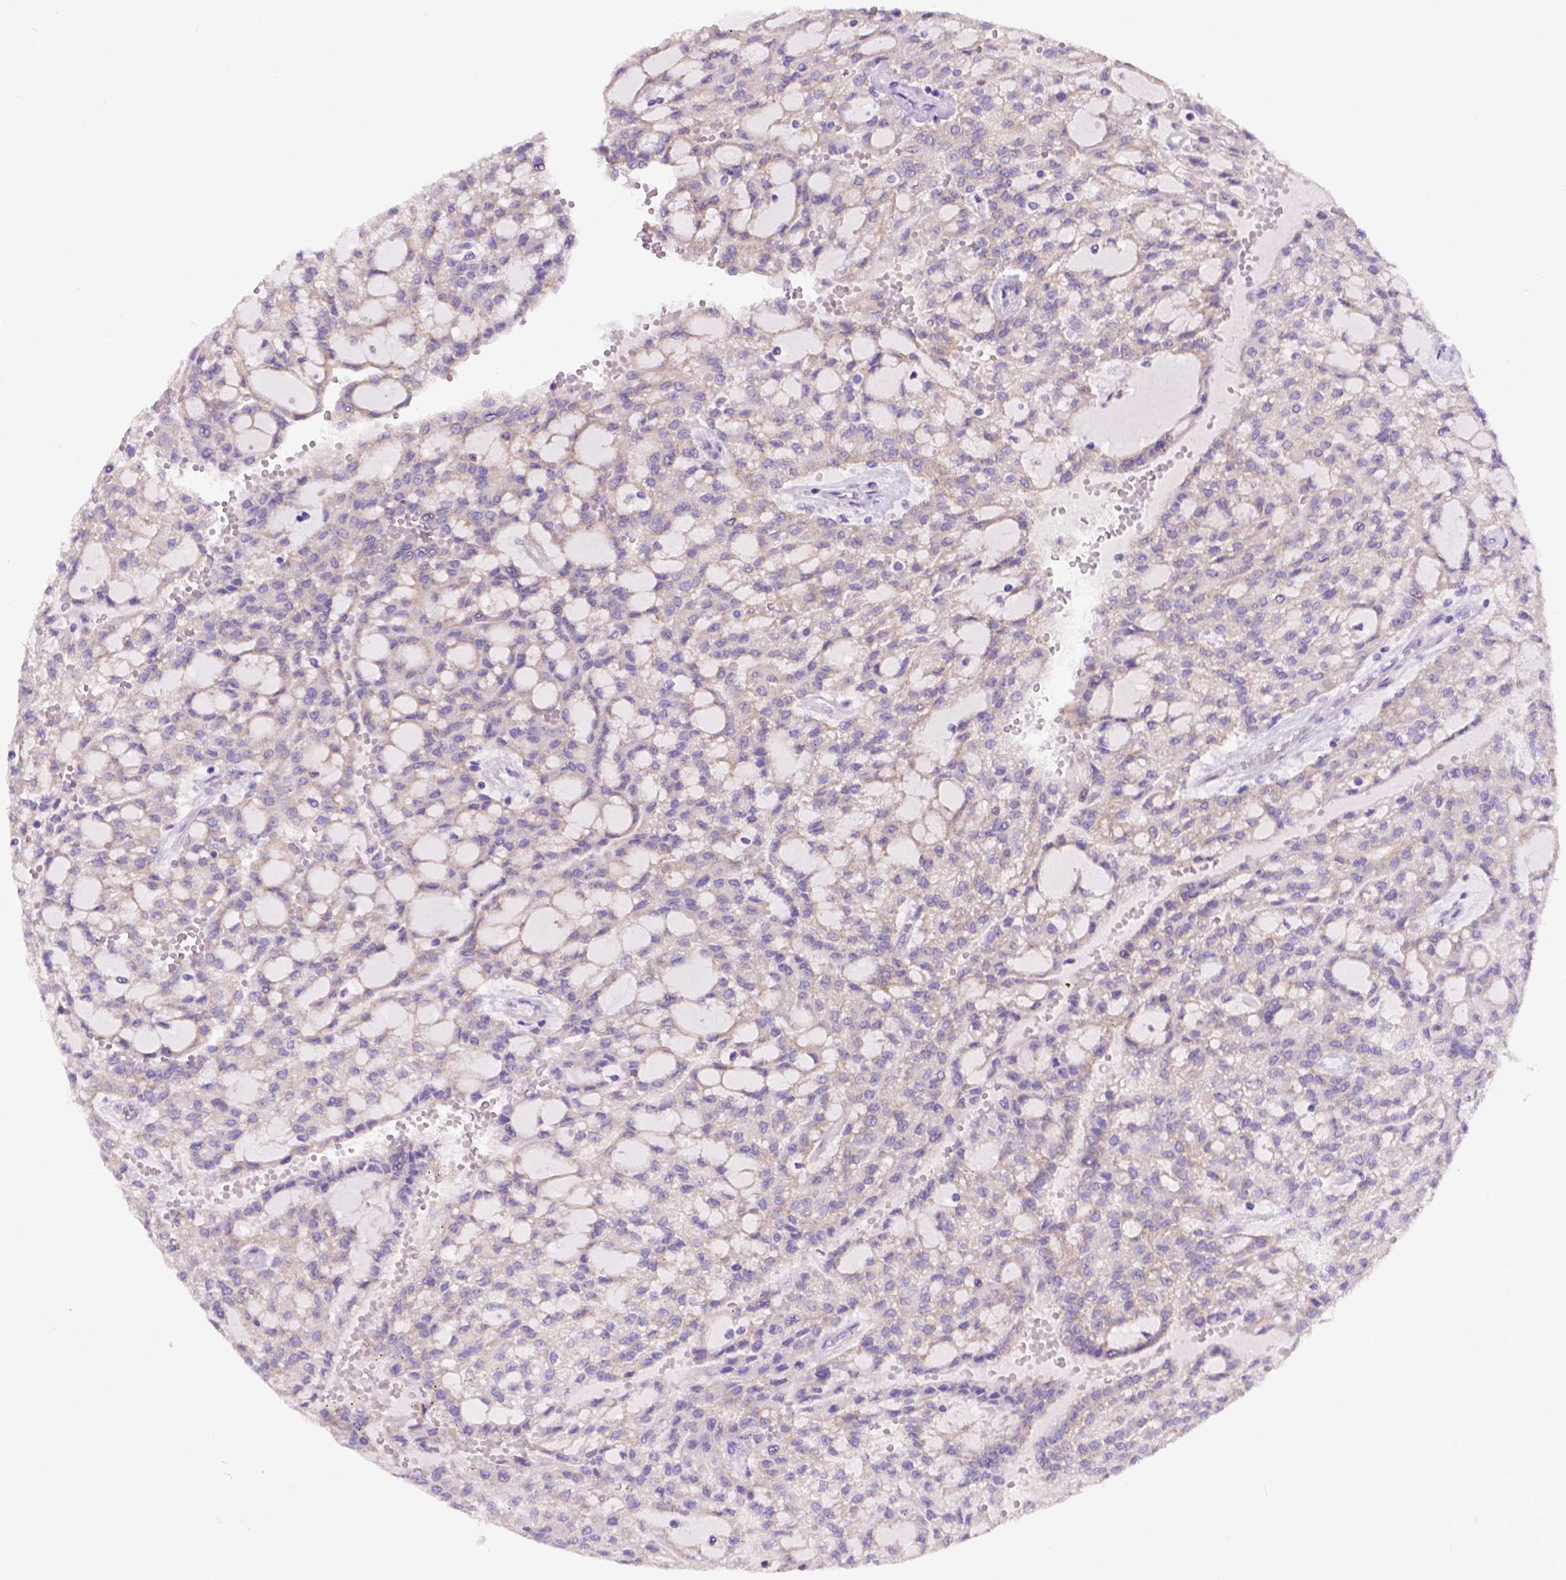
{"staining": {"intensity": "negative", "quantity": "none", "location": "none"}, "tissue": "renal cancer", "cell_type": "Tumor cells", "image_type": "cancer", "snomed": [{"axis": "morphology", "description": "Adenocarcinoma, NOS"}, {"axis": "topography", "description": "Kidney"}], "caption": "Image shows no protein expression in tumor cells of adenocarcinoma (renal) tissue.", "gene": "EGFR", "patient": {"sex": "male", "age": 63}}